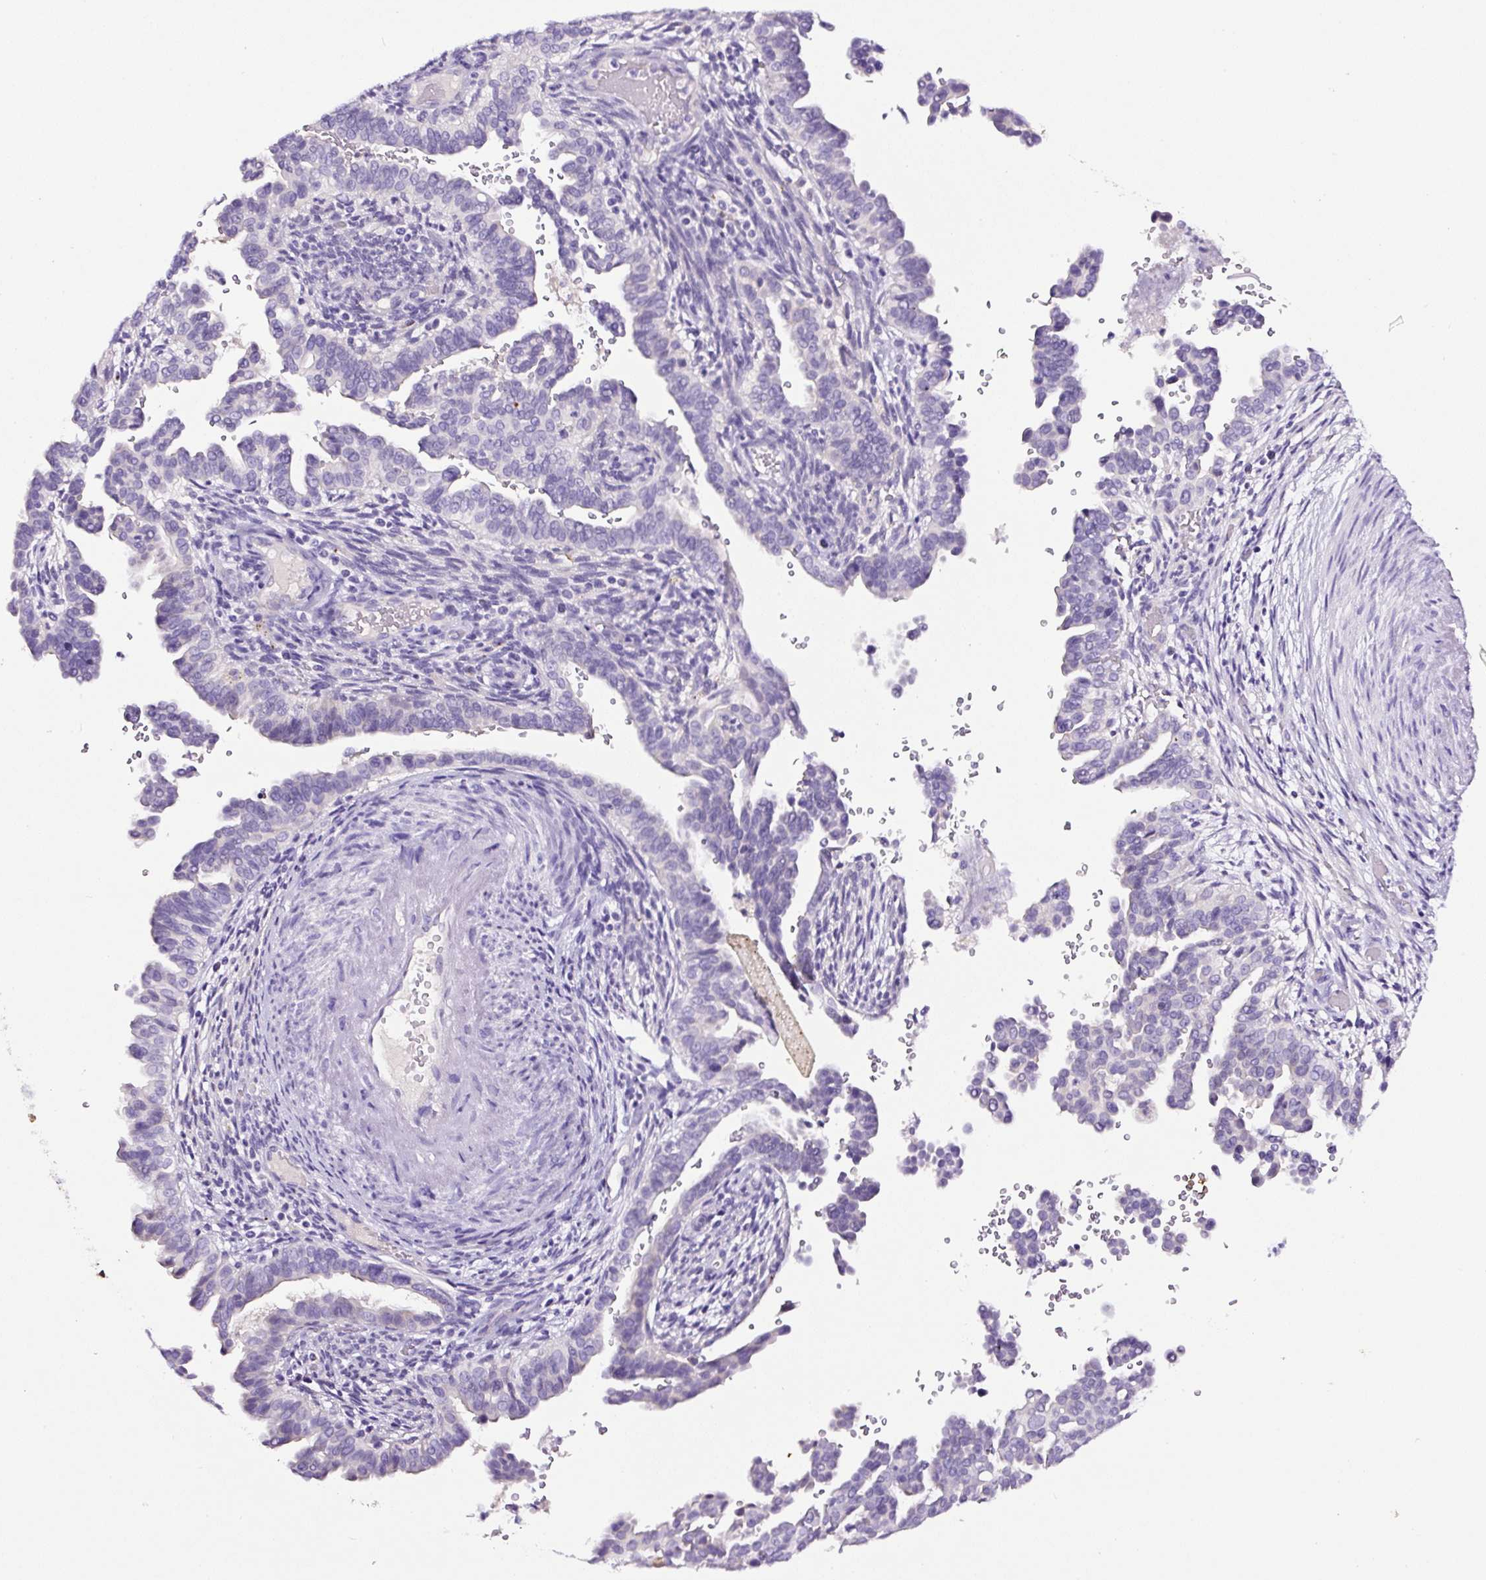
{"staining": {"intensity": "negative", "quantity": "none", "location": "none"}, "tissue": "cervical cancer", "cell_type": "Tumor cells", "image_type": "cancer", "snomed": [{"axis": "morphology", "description": "Adenocarcinoma, NOS"}, {"axis": "morphology", "description": "Adenocarcinoma, Low grade"}, {"axis": "topography", "description": "Cervix"}], "caption": "This is an IHC photomicrograph of adenocarcinoma (low-grade) (cervical). There is no positivity in tumor cells.", "gene": "SP8", "patient": {"sex": "female", "age": 35}}